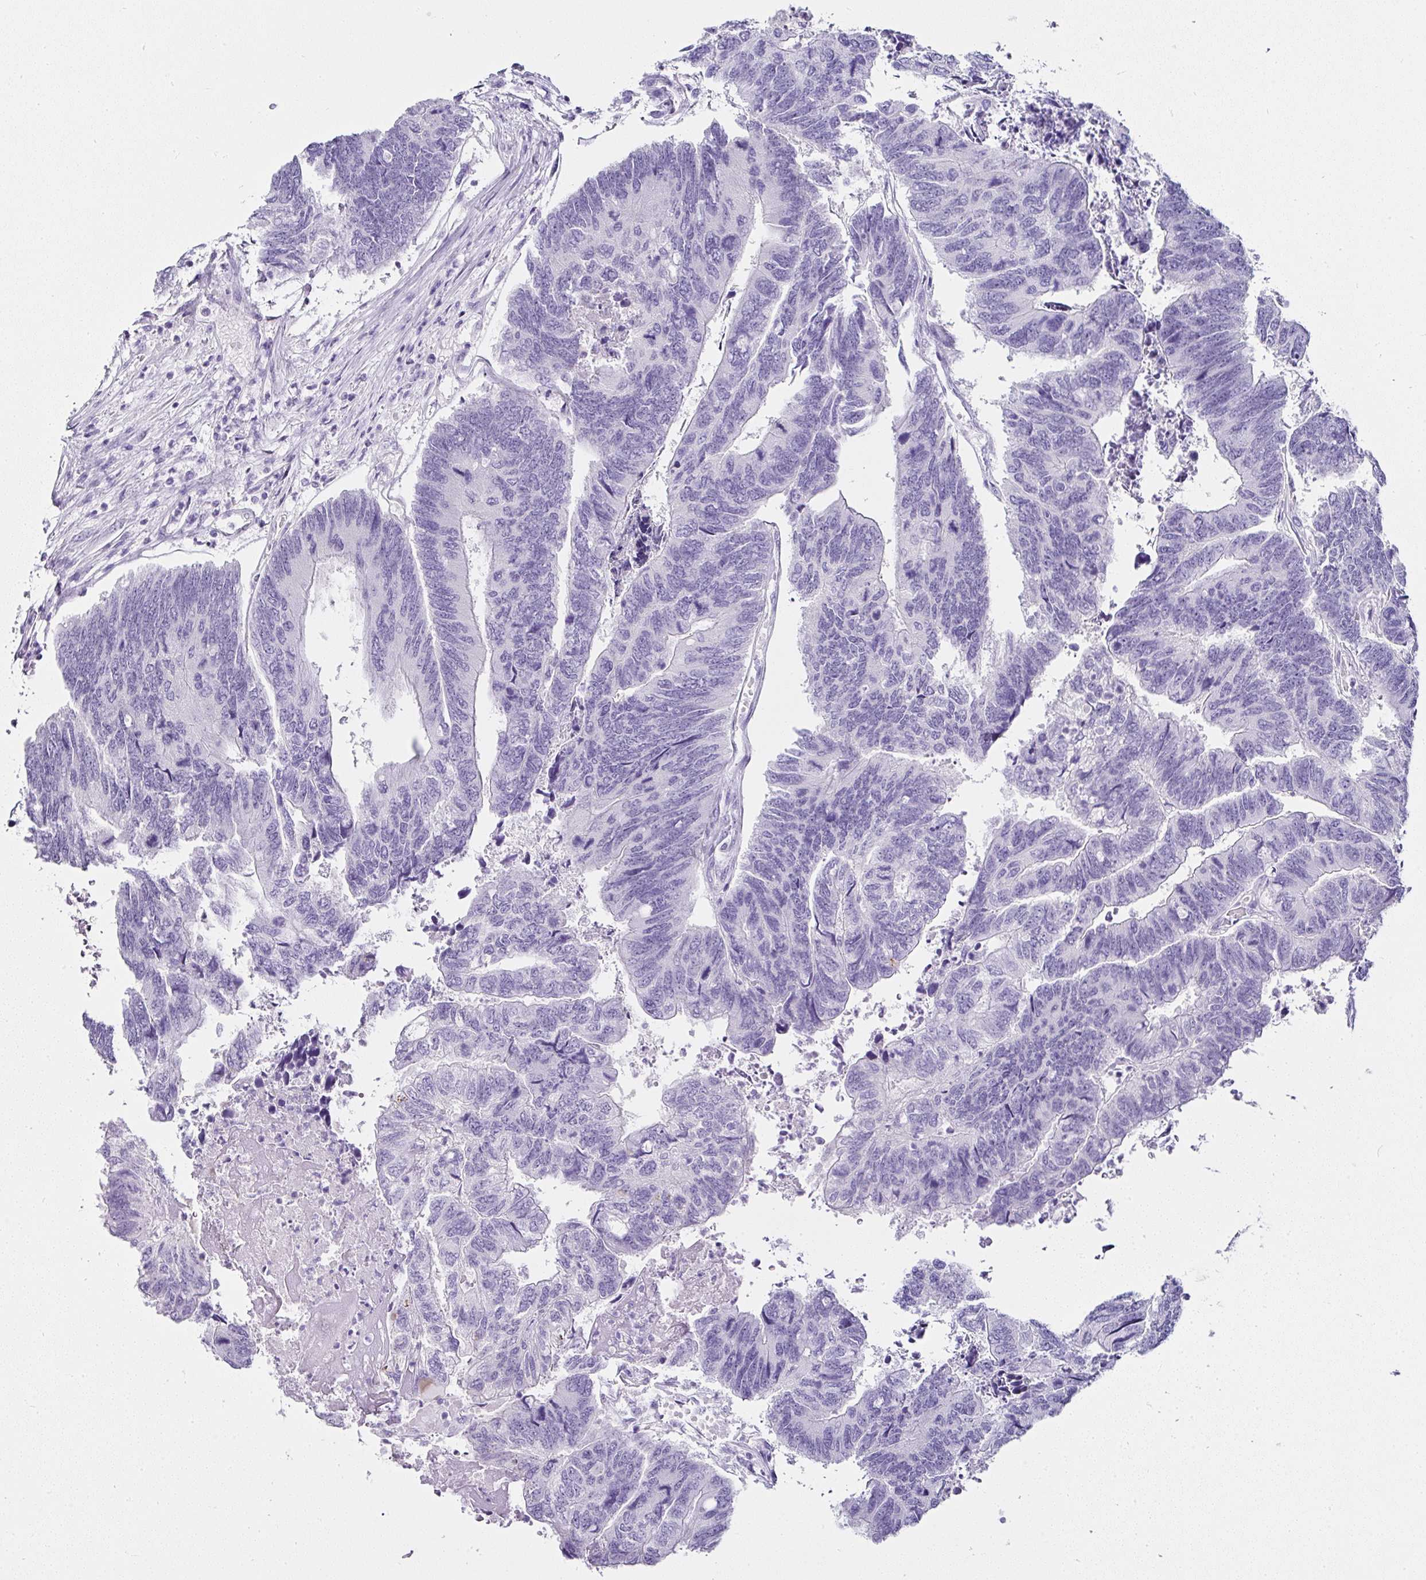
{"staining": {"intensity": "negative", "quantity": "none", "location": "none"}, "tissue": "colorectal cancer", "cell_type": "Tumor cells", "image_type": "cancer", "snomed": [{"axis": "morphology", "description": "Adenocarcinoma, NOS"}, {"axis": "topography", "description": "Colon"}], "caption": "DAB (3,3'-diaminobenzidine) immunohistochemical staining of human colorectal cancer reveals no significant staining in tumor cells. (DAB immunohistochemistry, high magnification).", "gene": "SERPINB3", "patient": {"sex": "female", "age": 67}}